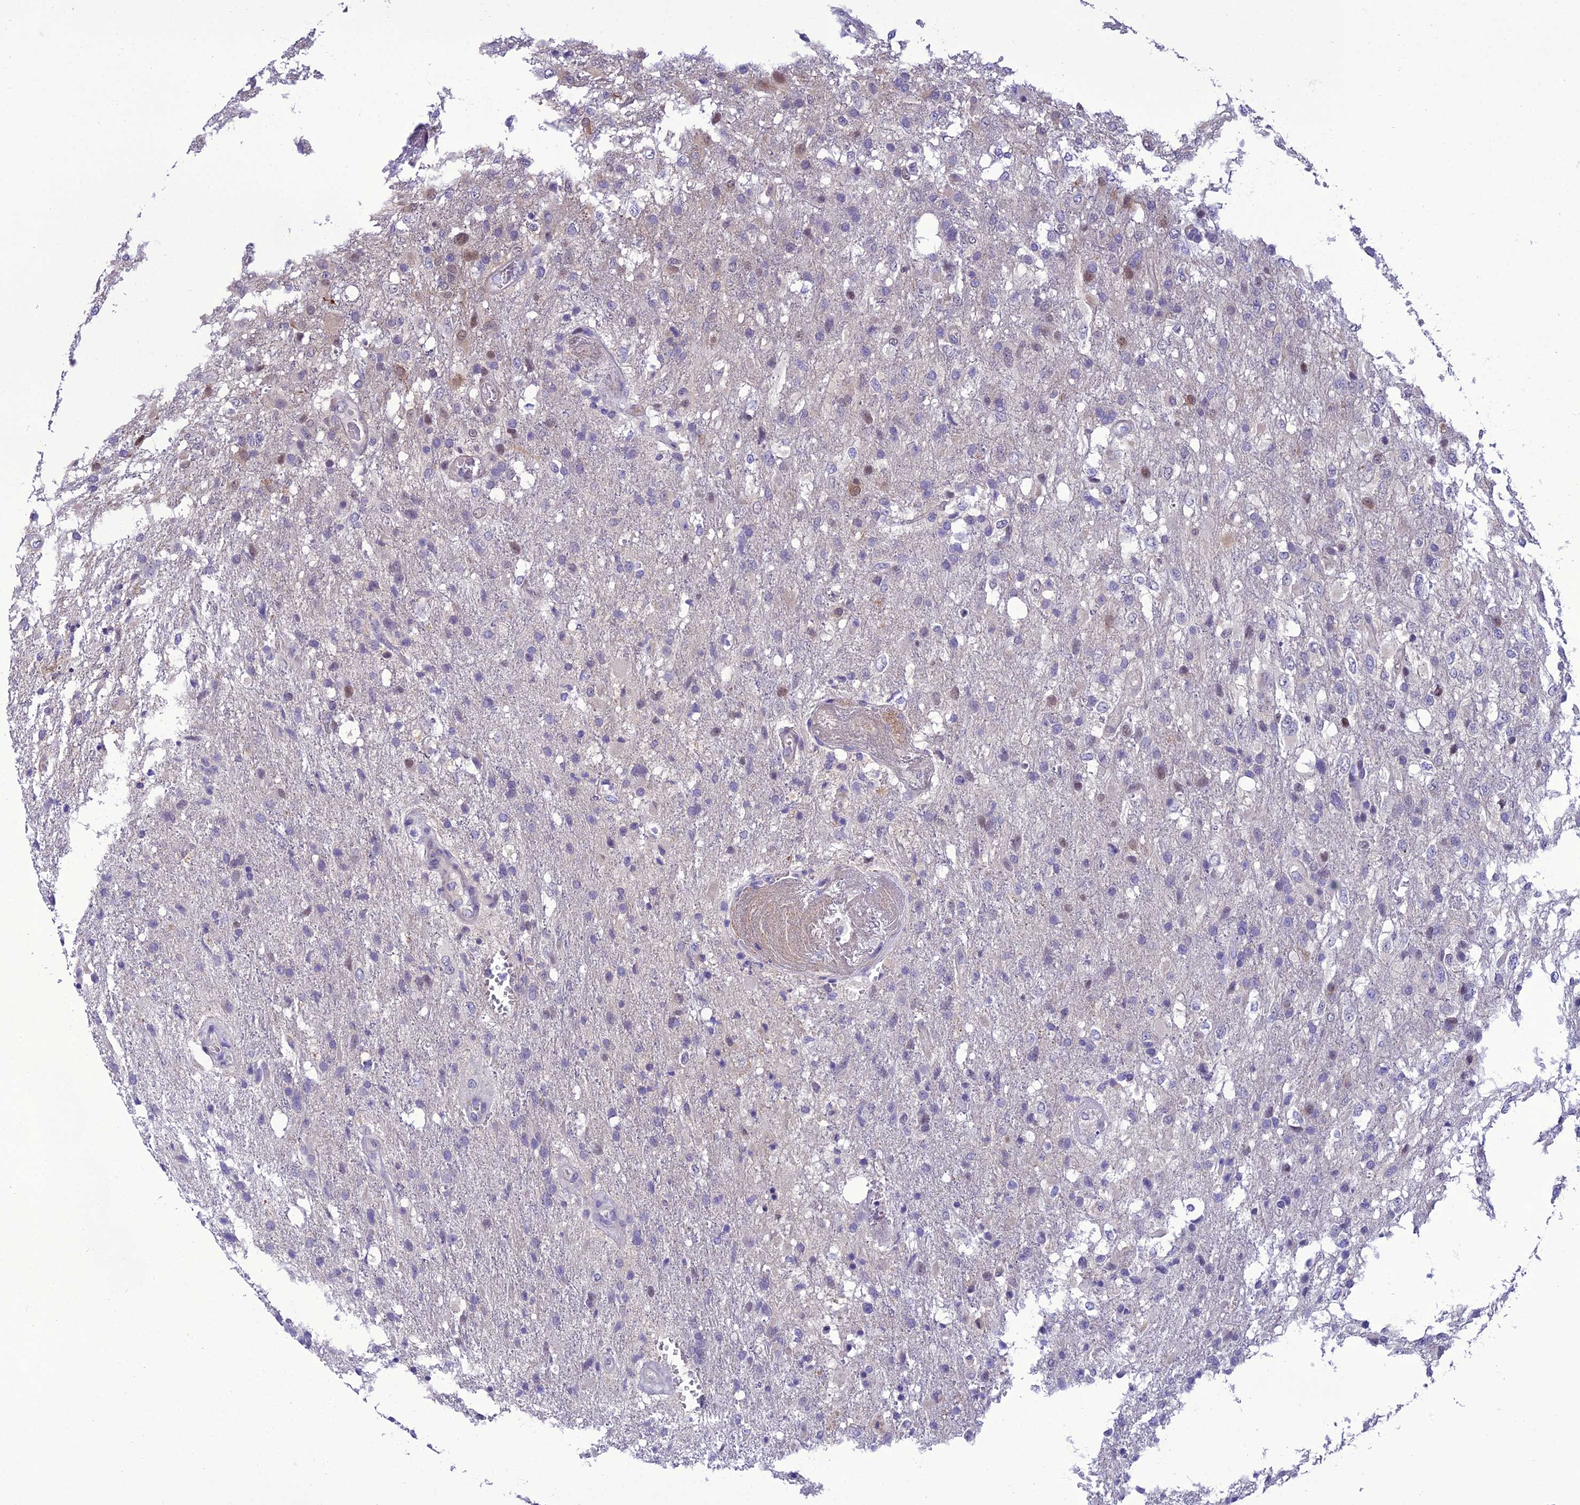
{"staining": {"intensity": "negative", "quantity": "none", "location": "none"}, "tissue": "glioma", "cell_type": "Tumor cells", "image_type": "cancer", "snomed": [{"axis": "morphology", "description": "Glioma, malignant, High grade"}, {"axis": "topography", "description": "Brain"}], "caption": "A high-resolution micrograph shows IHC staining of glioma, which exhibits no significant expression in tumor cells.", "gene": "GAB4", "patient": {"sex": "female", "age": 74}}